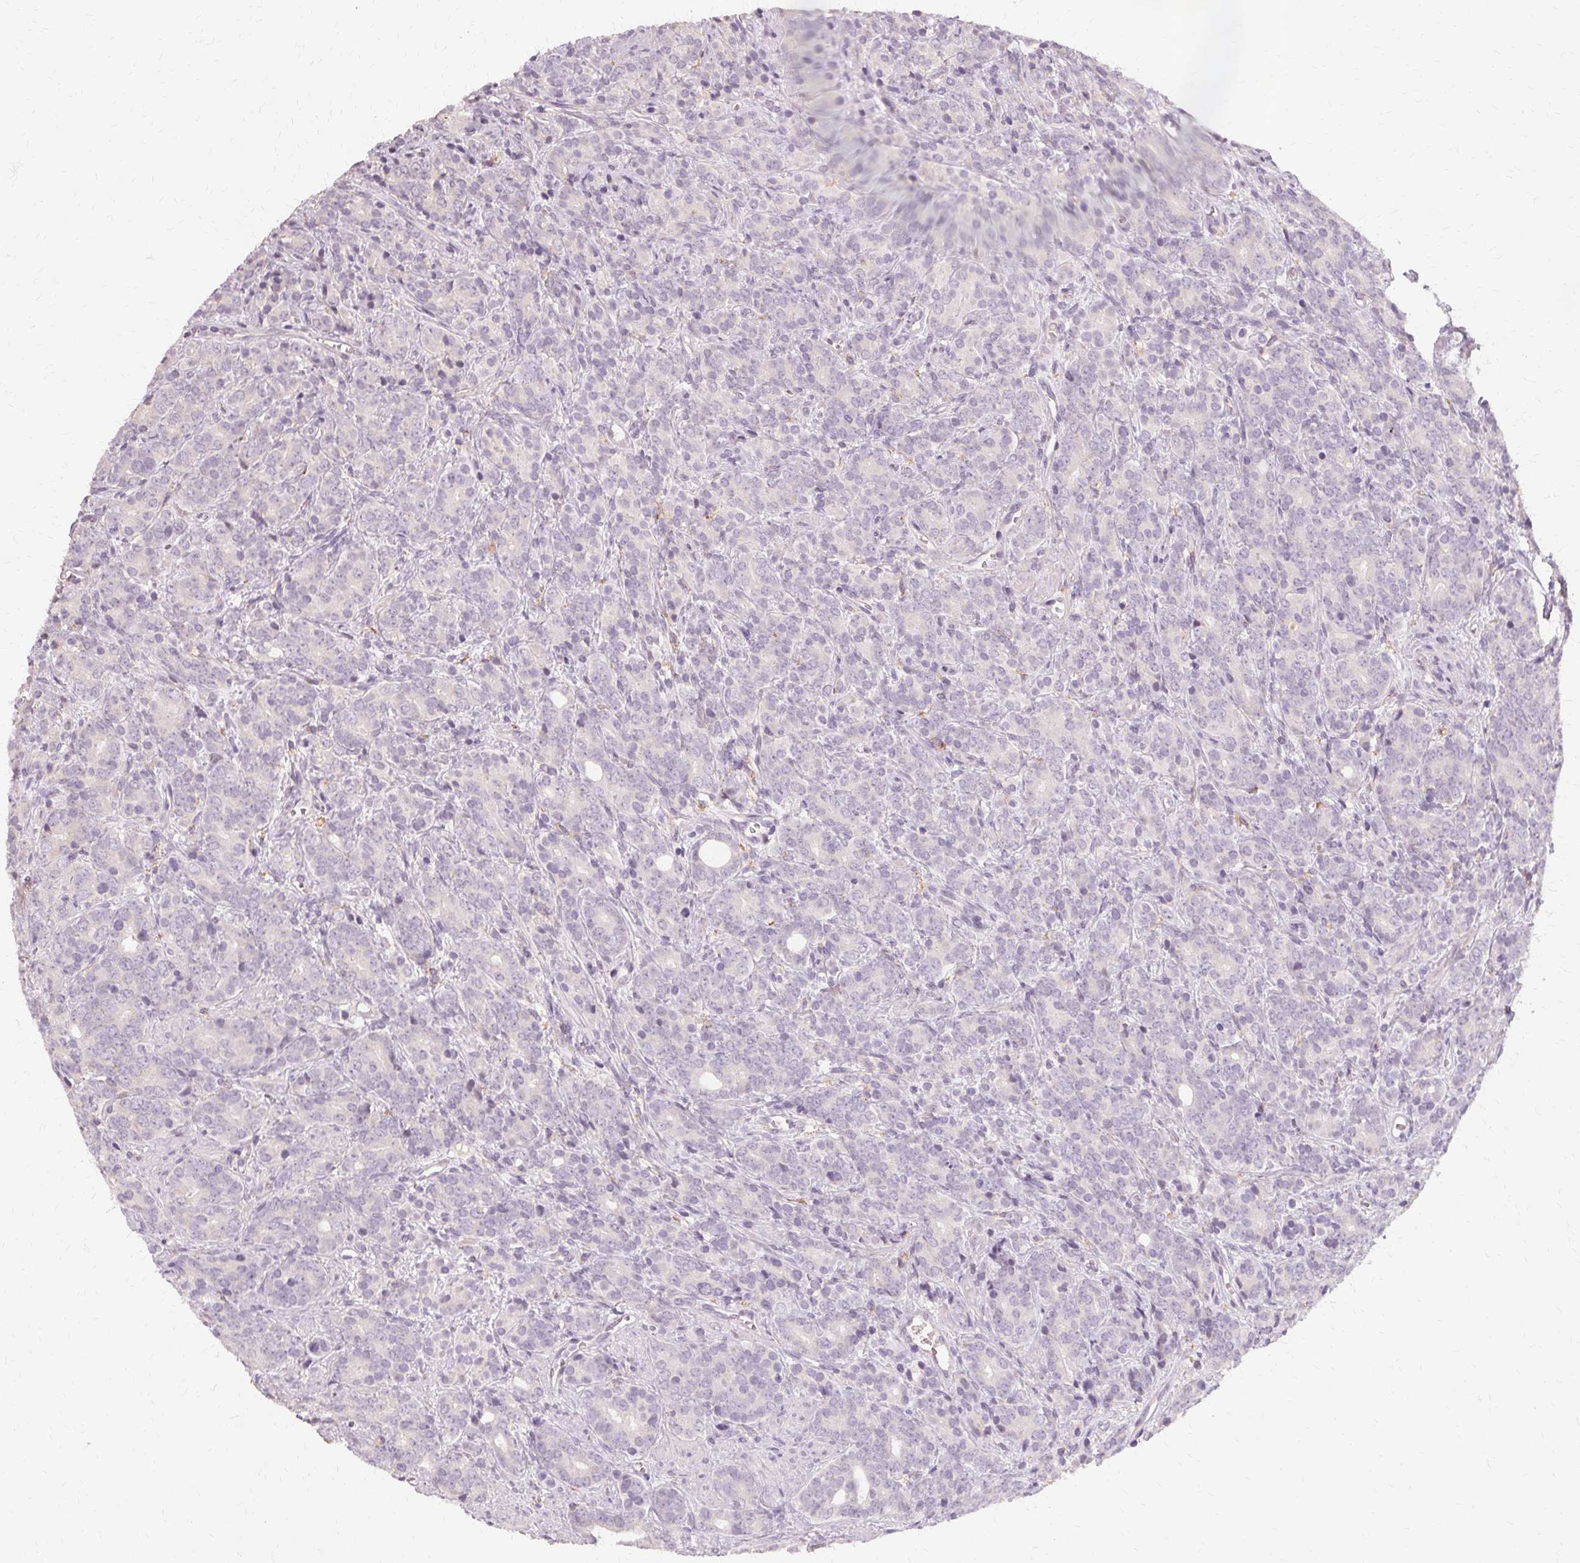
{"staining": {"intensity": "negative", "quantity": "none", "location": "none"}, "tissue": "prostate cancer", "cell_type": "Tumor cells", "image_type": "cancer", "snomed": [{"axis": "morphology", "description": "Adenocarcinoma, High grade"}, {"axis": "topography", "description": "Prostate"}], "caption": "Tumor cells show no significant protein expression in prostate high-grade adenocarcinoma.", "gene": "IFNGR1", "patient": {"sex": "male", "age": 84}}